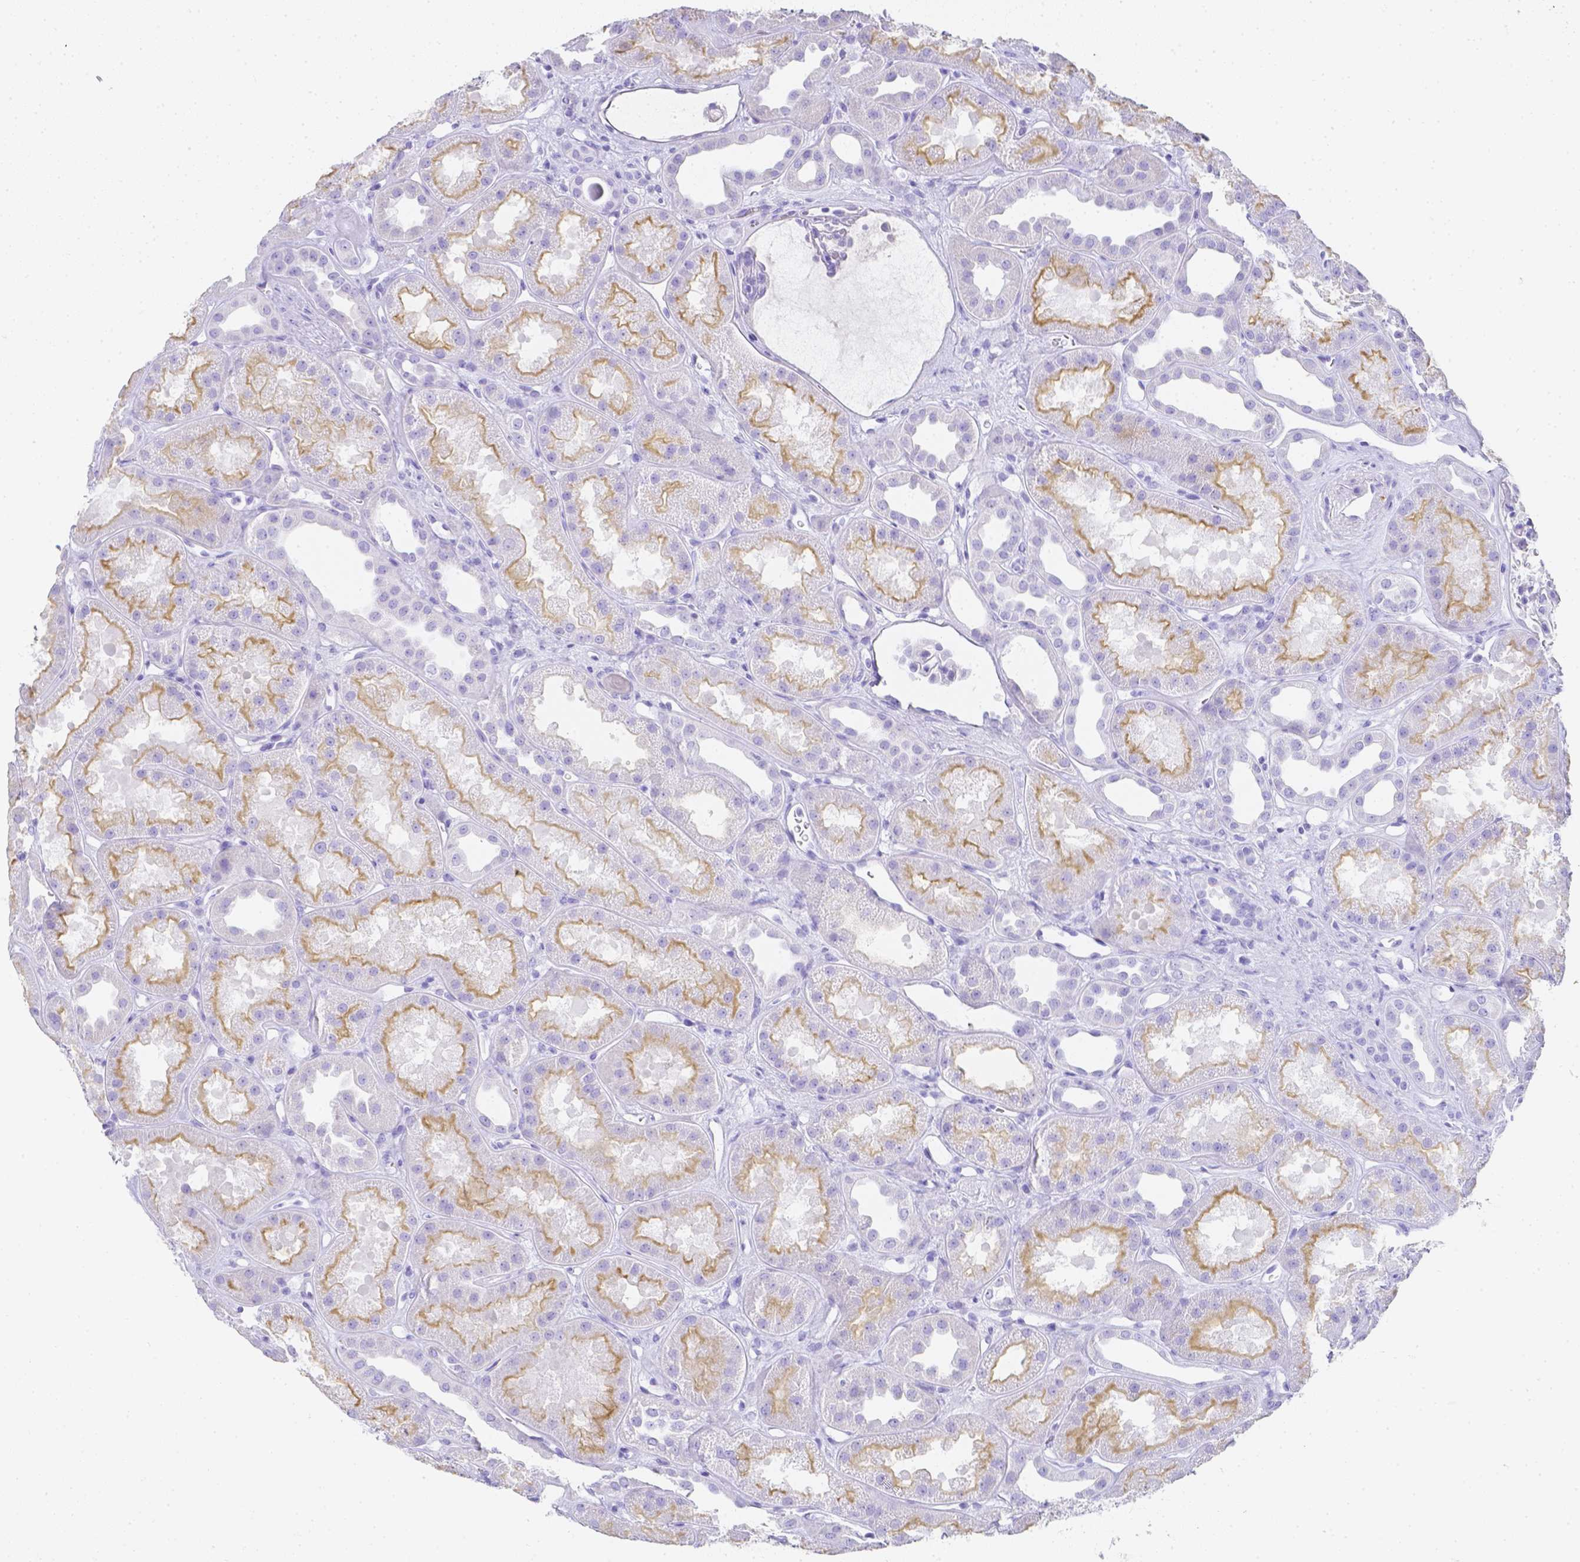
{"staining": {"intensity": "negative", "quantity": "none", "location": "none"}, "tissue": "kidney", "cell_type": "Cells in glomeruli", "image_type": "normal", "snomed": [{"axis": "morphology", "description": "Normal tissue, NOS"}, {"axis": "topography", "description": "Kidney"}], "caption": "DAB immunohistochemical staining of benign kidney demonstrates no significant expression in cells in glomeruli. (Brightfield microscopy of DAB (3,3'-diaminobenzidine) immunohistochemistry (IHC) at high magnification).", "gene": "LGALS4", "patient": {"sex": "male", "age": 61}}